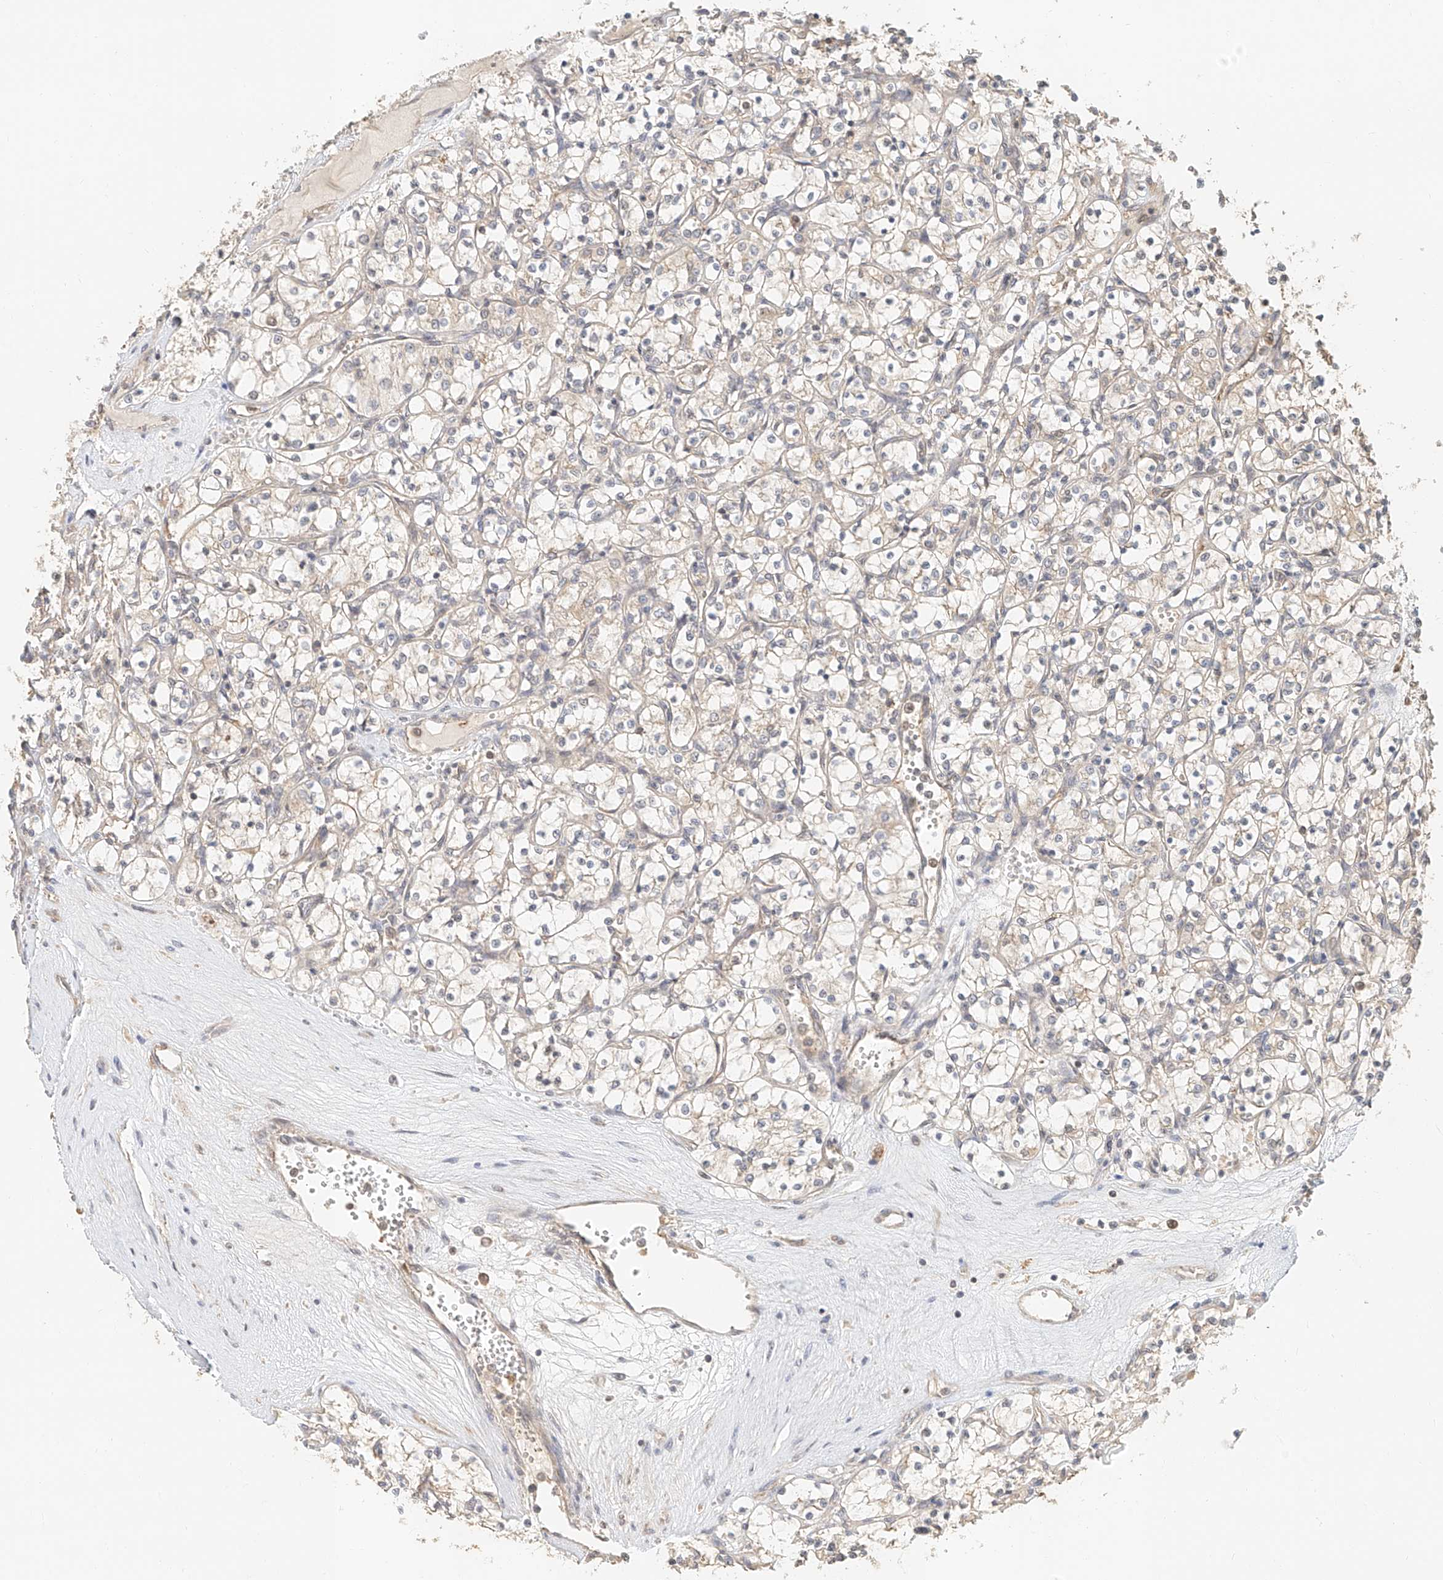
{"staining": {"intensity": "negative", "quantity": "none", "location": "none"}, "tissue": "renal cancer", "cell_type": "Tumor cells", "image_type": "cancer", "snomed": [{"axis": "morphology", "description": "Adenocarcinoma, NOS"}, {"axis": "topography", "description": "Kidney"}], "caption": "This is a micrograph of IHC staining of adenocarcinoma (renal), which shows no positivity in tumor cells. (Immunohistochemistry, brightfield microscopy, high magnification).", "gene": "NAP1L1", "patient": {"sex": "female", "age": 69}}